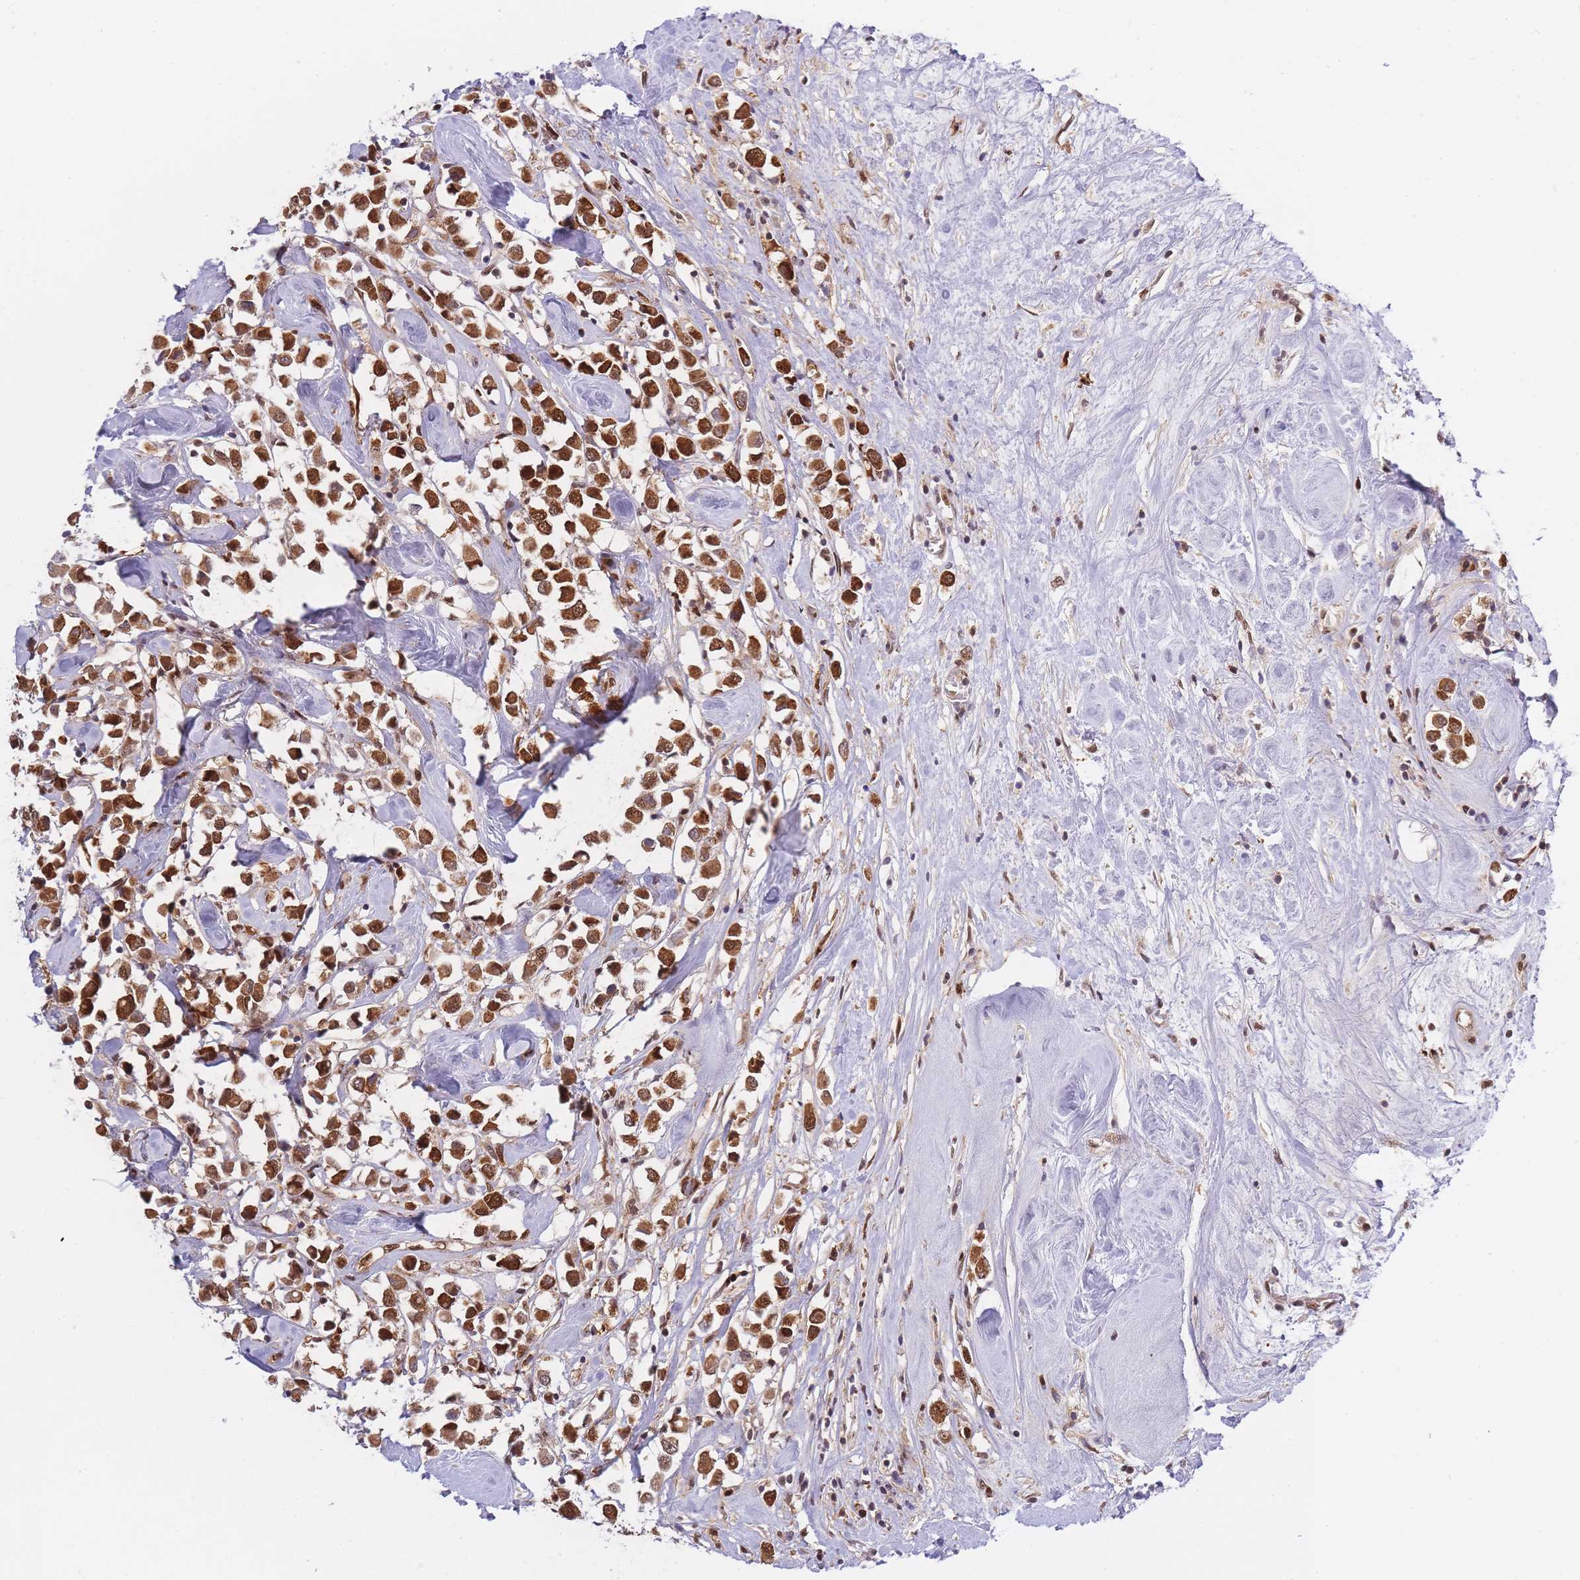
{"staining": {"intensity": "strong", "quantity": ">75%", "location": "cytoplasmic/membranous,nuclear"}, "tissue": "breast cancer", "cell_type": "Tumor cells", "image_type": "cancer", "snomed": [{"axis": "morphology", "description": "Duct carcinoma"}, {"axis": "topography", "description": "Breast"}], "caption": "There is high levels of strong cytoplasmic/membranous and nuclear positivity in tumor cells of breast cancer, as demonstrated by immunohistochemical staining (brown color).", "gene": "NSFL1C", "patient": {"sex": "female", "age": 61}}